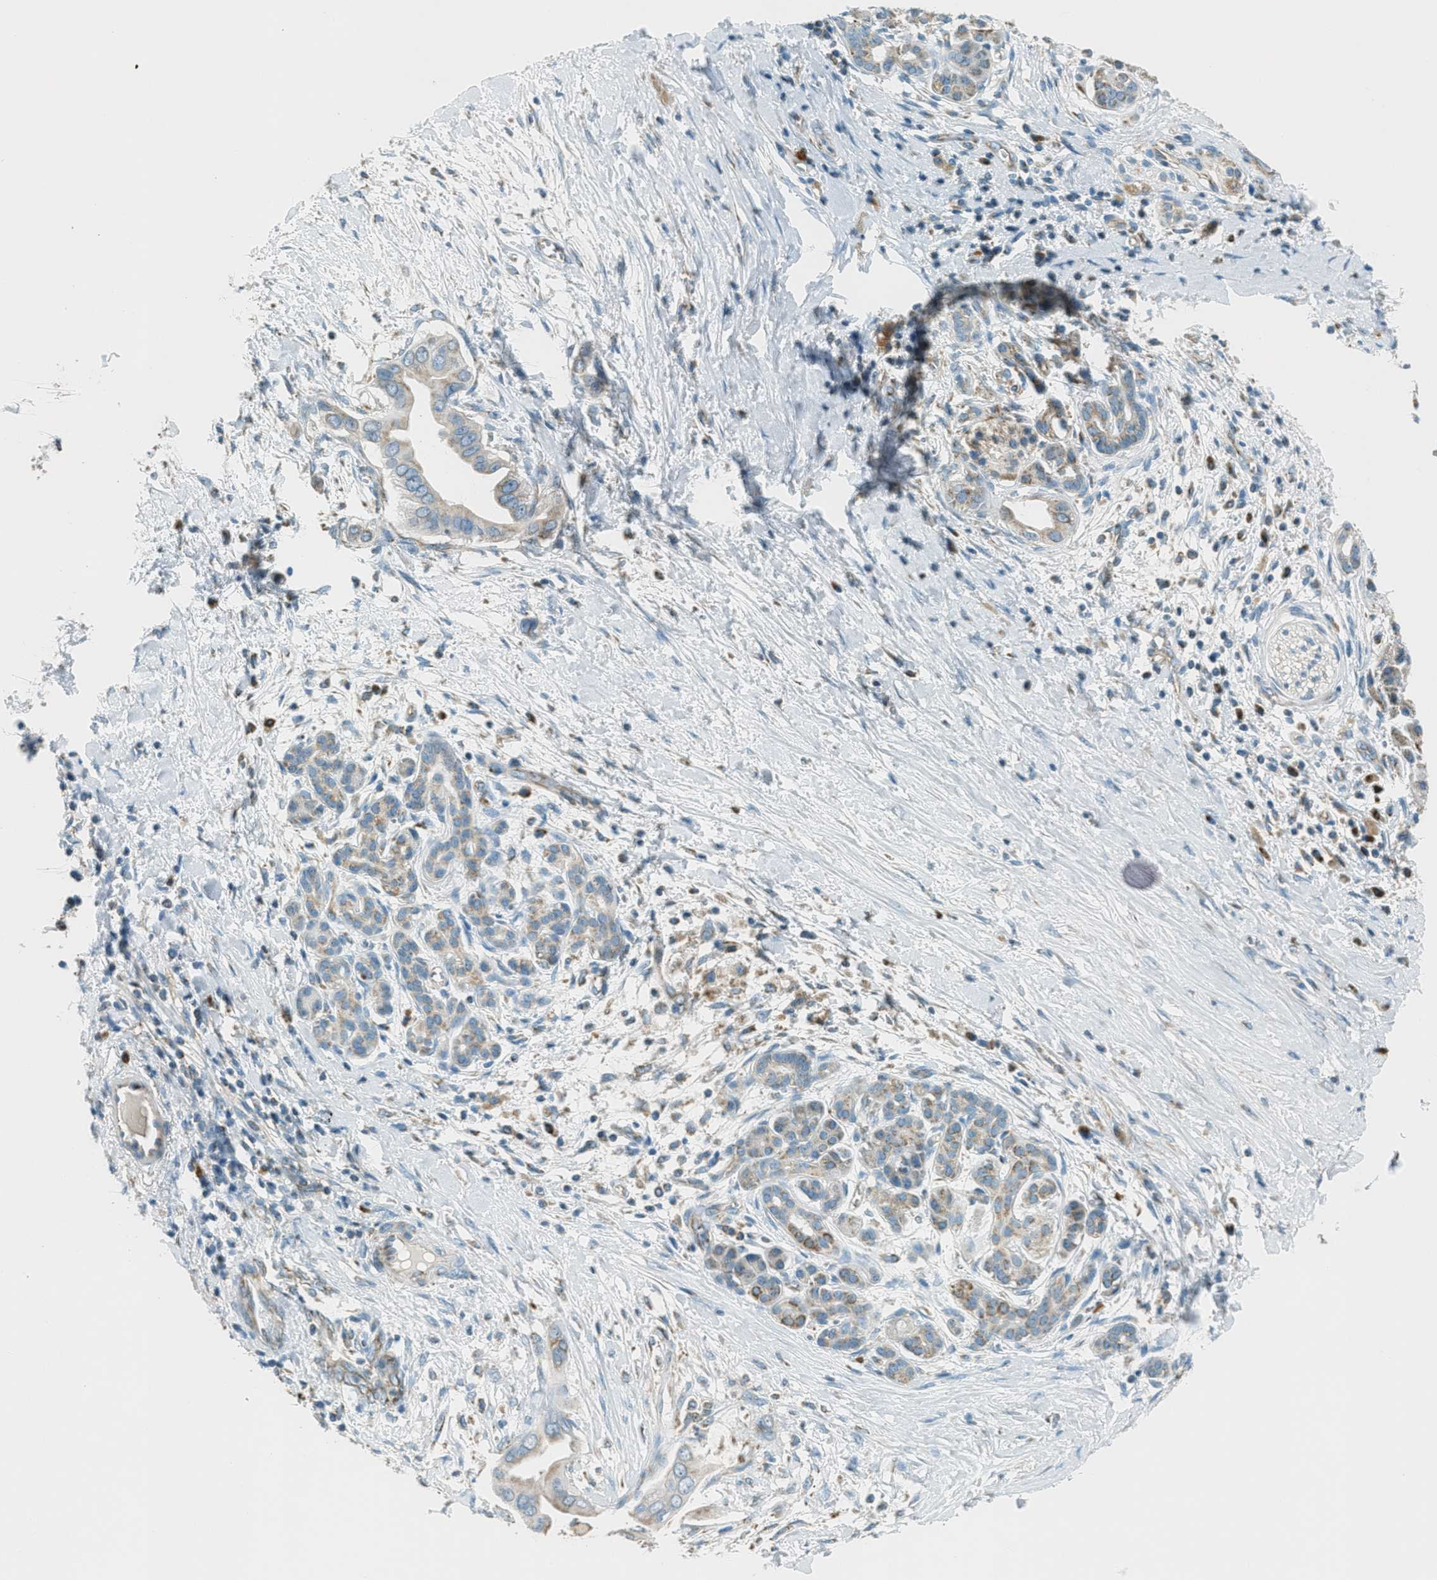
{"staining": {"intensity": "moderate", "quantity": "<25%", "location": "cytoplasmic/membranous"}, "tissue": "pancreatic cancer", "cell_type": "Tumor cells", "image_type": "cancer", "snomed": [{"axis": "morphology", "description": "Adenocarcinoma, NOS"}, {"axis": "topography", "description": "Pancreas"}], "caption": "Immunohistochemistry (IHC) of pancreatic cancer (adenocarcinoma) demonstrates low levels of moderate cytoplasmic/membranous positivity in approximately <25% of tumor cells.", "gene": "CHST15", "patient": {"sex": "male", "age": 55}}